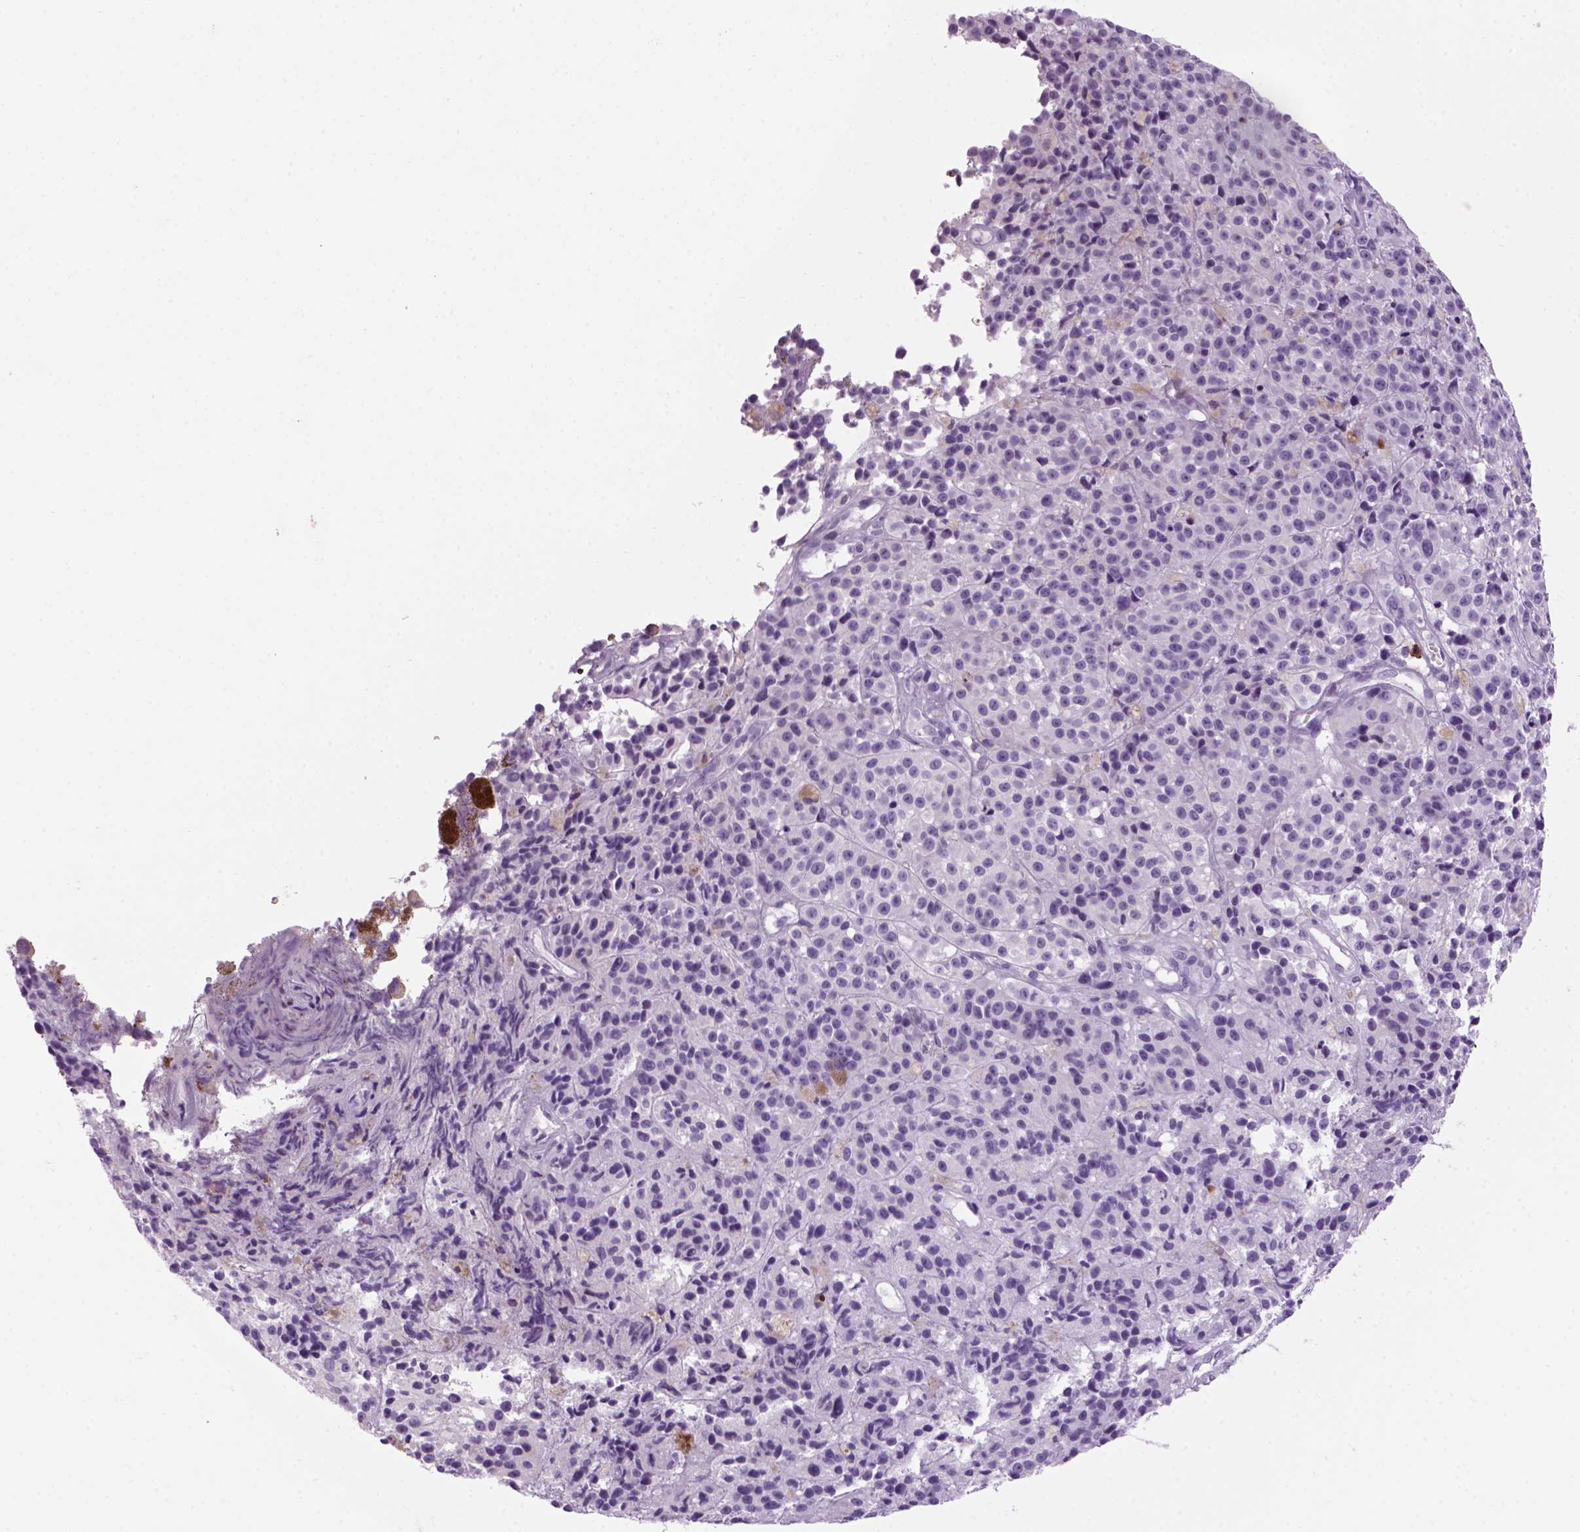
{"staining": {"intensity": "negative", "quantity": "none", "location": "none"}, "tissue": "melanoma", "cell_type": "Tumor cells", "image_type": "cancer", "snomed": [{"axis": "morphology", "description": "Malignant melanoma, NOS"}, {"axis": "topography", "description": "Skin"}], "caption": "This is an IHC histopathology image of human melanoma. There is no expression in tumor cells.", "gene": "MZB1", "patient": {"sex": "female", "age": 58}}